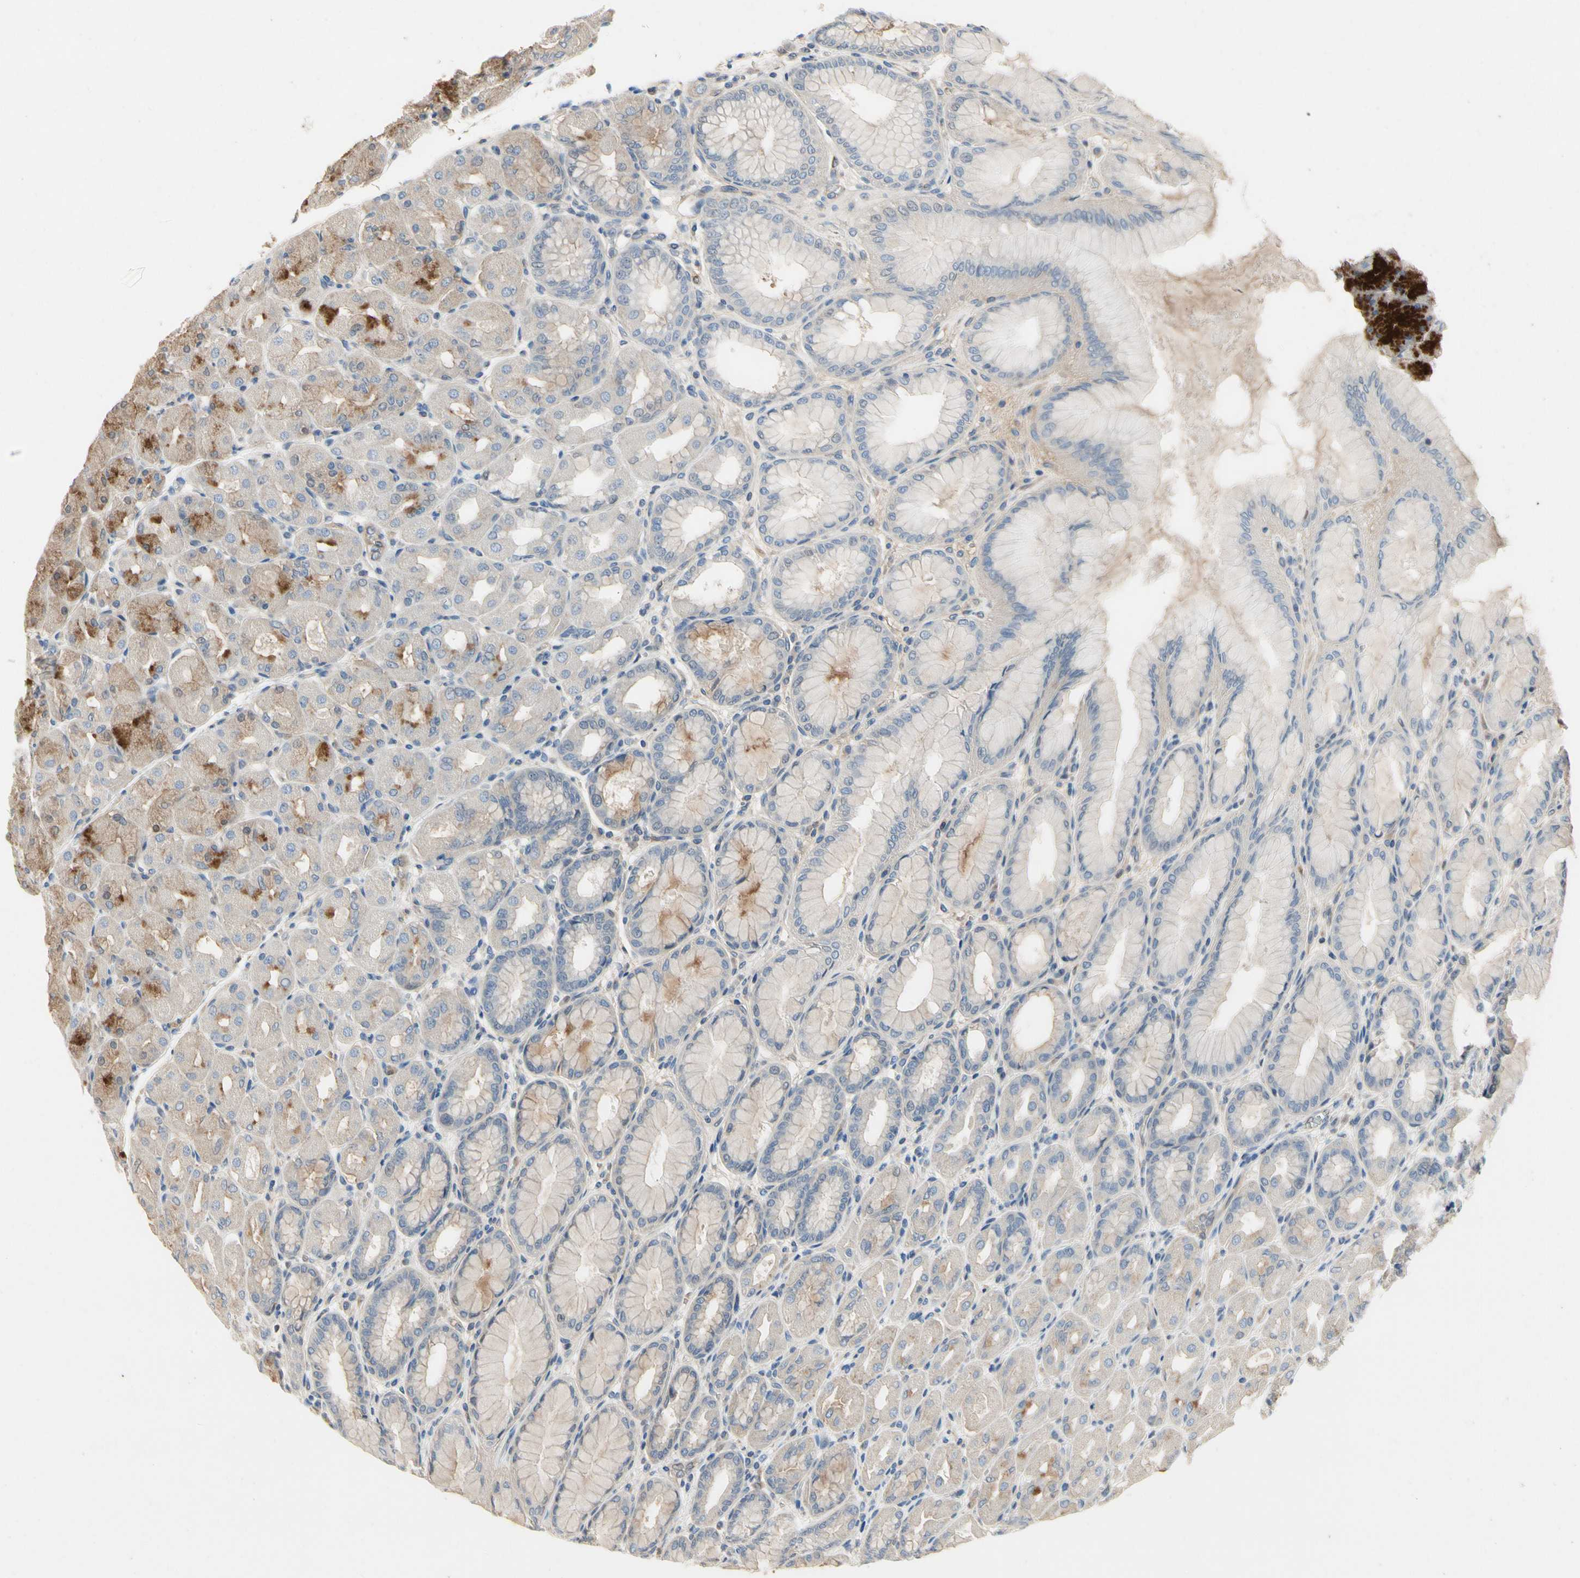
{"staining": {"intensity": "moderate", "quantity": "<25%", "location": "cytoplasmic/membranous"}, "tissue": "stomach", "cell_type": "Glandular cells", "image_type": "normal", "snomed": [{"axis": "morphology", "description": "Normal tissue, NOS"}, {"axis": "topography", "description": "Stomach, upper"}], "caption": "Benign stomach was stained to show a protein in brown. There is low levels of moderate cytoplasmic/membranous positivity in approximately <25% of glandular cells.", "gene": "CRTAC1", "patient": {"sex": "female", "age": 56}}